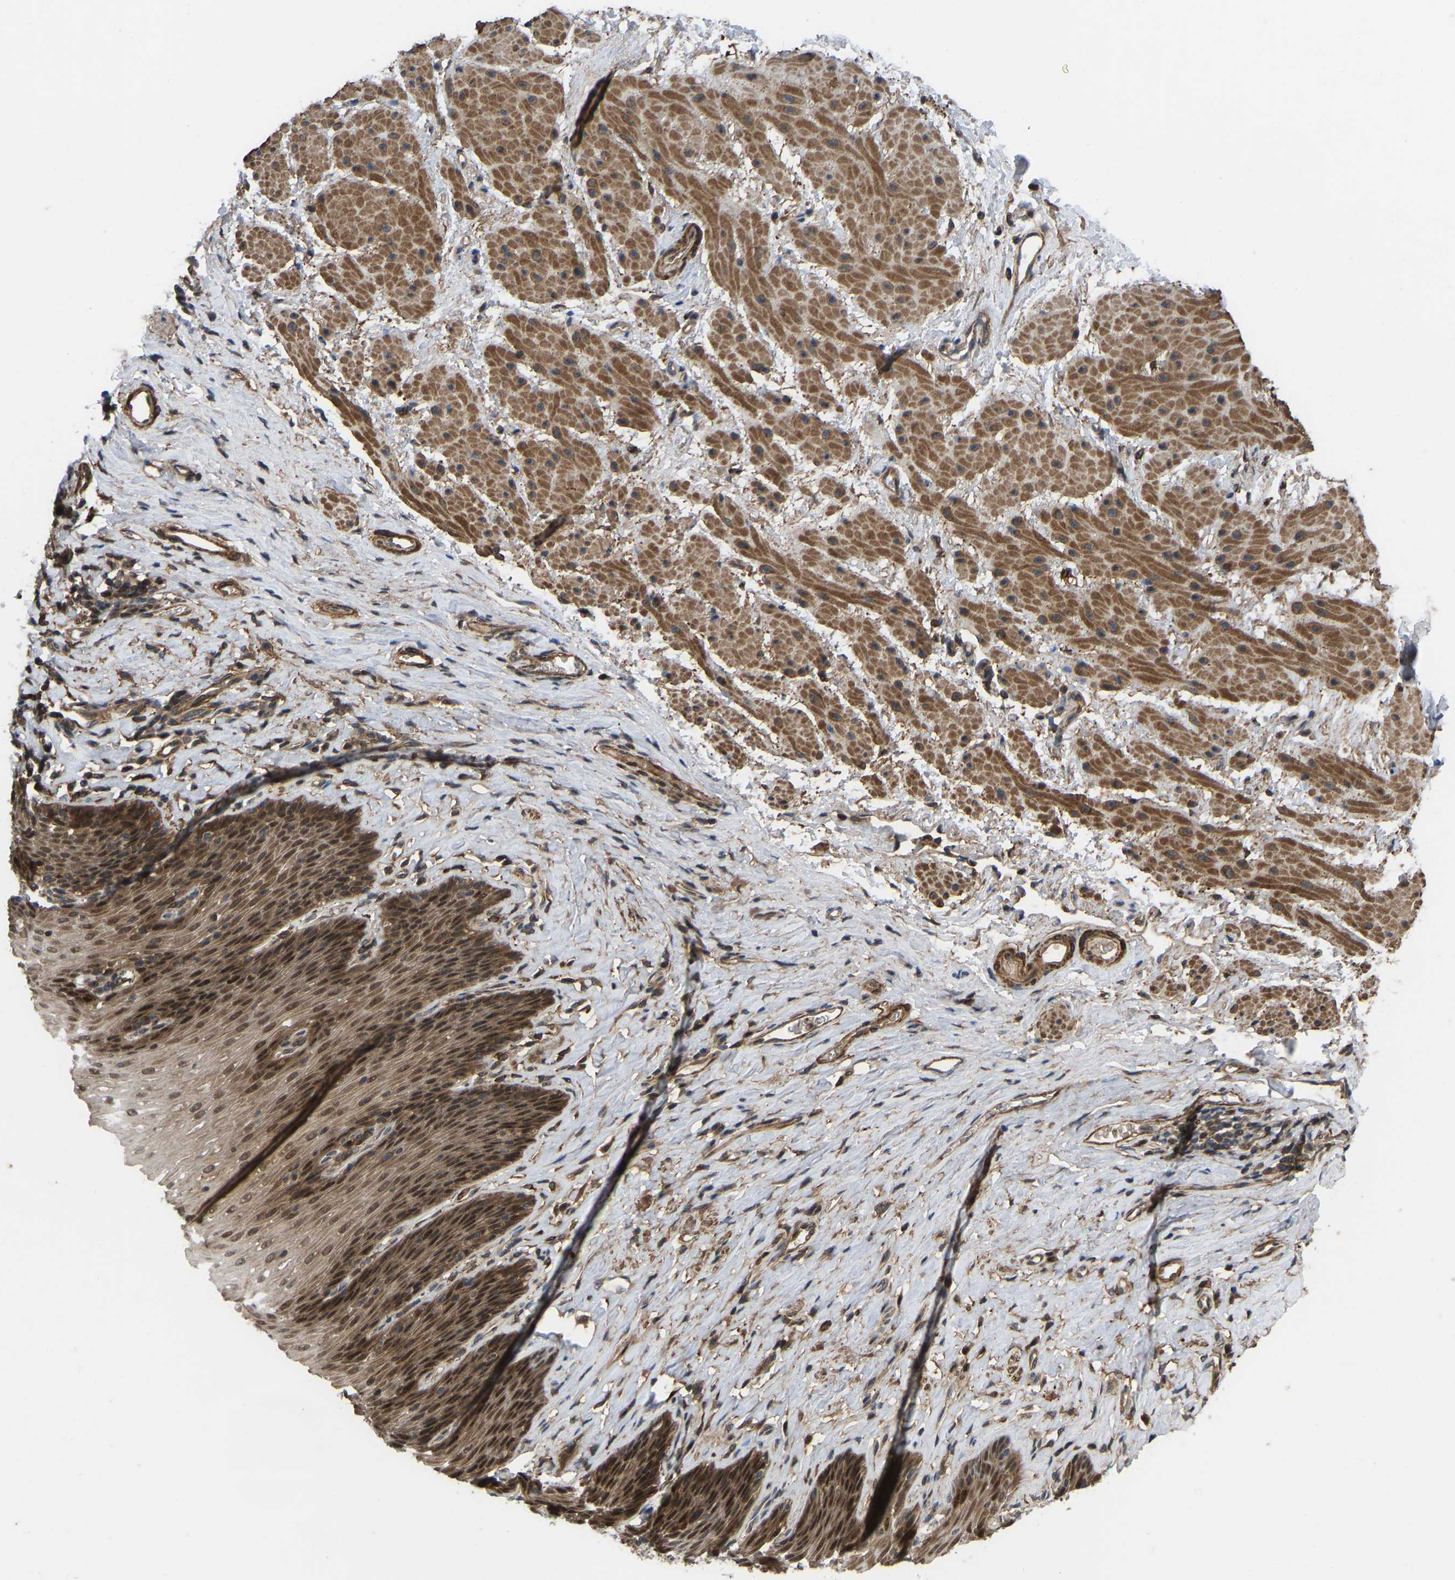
{"staining": {"intensity": "strong", "quantity": "25%-75%", "location": "cytoplasmic/membranous,nuclear"}, "tissue": "esophagus", "cell_type": "Squamous epithelial cells", "image_type": "normal", "snomed": [{"axis": "morphology", "description": "Normal tissue, NOS"}, {"axis": "topography", "description": "Esophagus"}], "caption": "Immunohistochemical staining of normal esophagus displays 25%-75% levels of strong cytoplasmic/membranous,nuclear protein staining in approximately 25%-75% of squamous epithelial cells. The protein is shown in brown color, while the nuclei are stained blue.", "gene": "CYP7B1", "patient": {"sex": "female", "age": 61}}